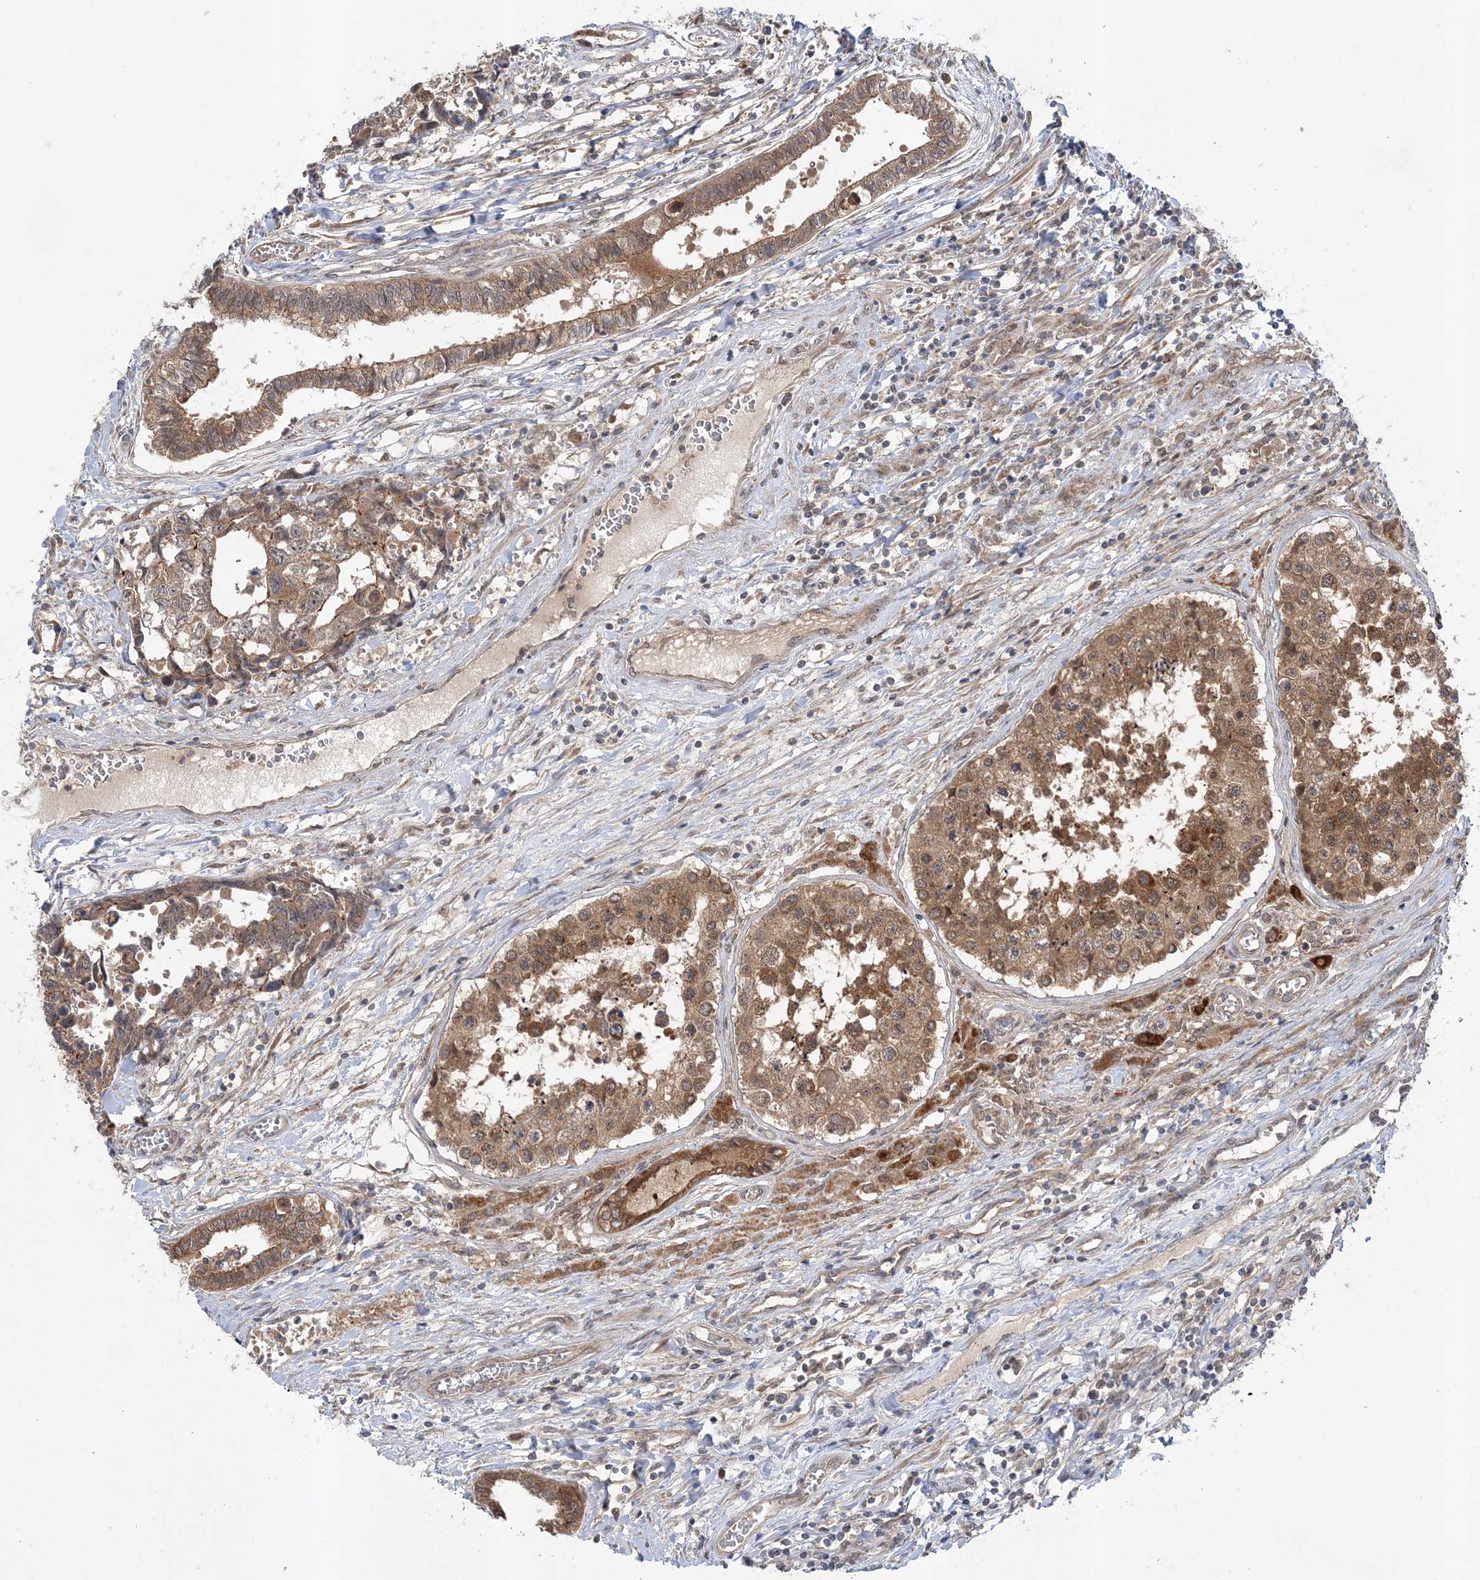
{"staining": {"intensity": "moderate", "quantity": ">75%", "location": "cytoplasmic/membranous"}, "tissue": "testis cancer", "cell_type": "Tumor cells", "image_type": "cancer", "snomed": [{"axis": "morphology", "description": "Carcinoma, Embryonal, NOS"}, {"axis": "topography", "description": "Testis"}], "caption": "The image exhibits a brown stain indicating the presence of a protein in the cytoplasmic/membranous of tumor cells in testis cancer (embryonal carcinoma).", "gene": "MMADHC", "patient": {"sex": "male", "age": 31}}